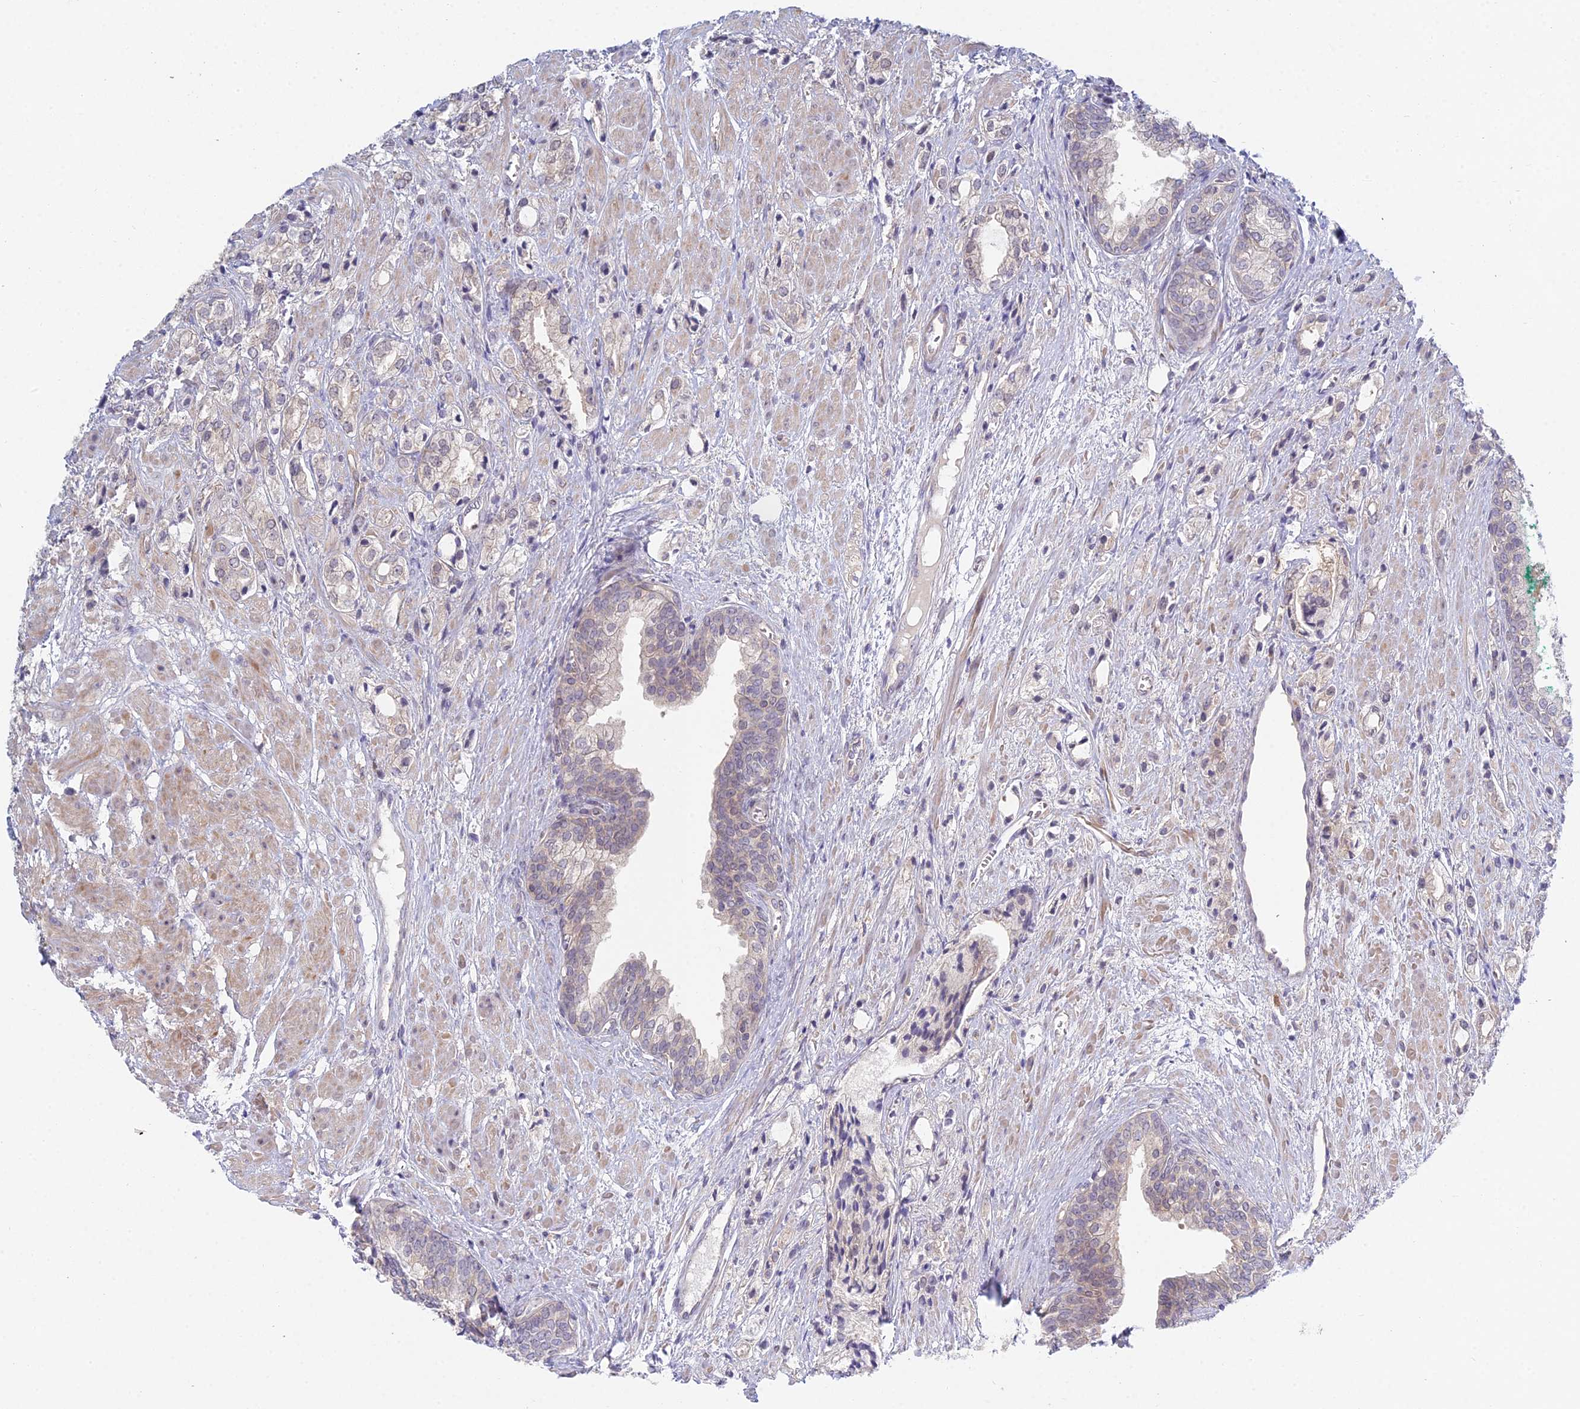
{"staining": {"intensity": "negative", "quantity": "none", "location": "none"}, "tissue": "prostate cancer", "cell_type": "Tumor cells", "image_type": "cancer", "snomed": [{"axis": "morphology", "description": "Adenocarcinoma, High grade"}, {"axis": "topography", "description": "Prostate"}], "caption": "There is no significant expression in tumor cells of prostate adenocarcinoma (high-grade).", "gene": "METTL26", "patient": {"sex": "male", "age": 50}}